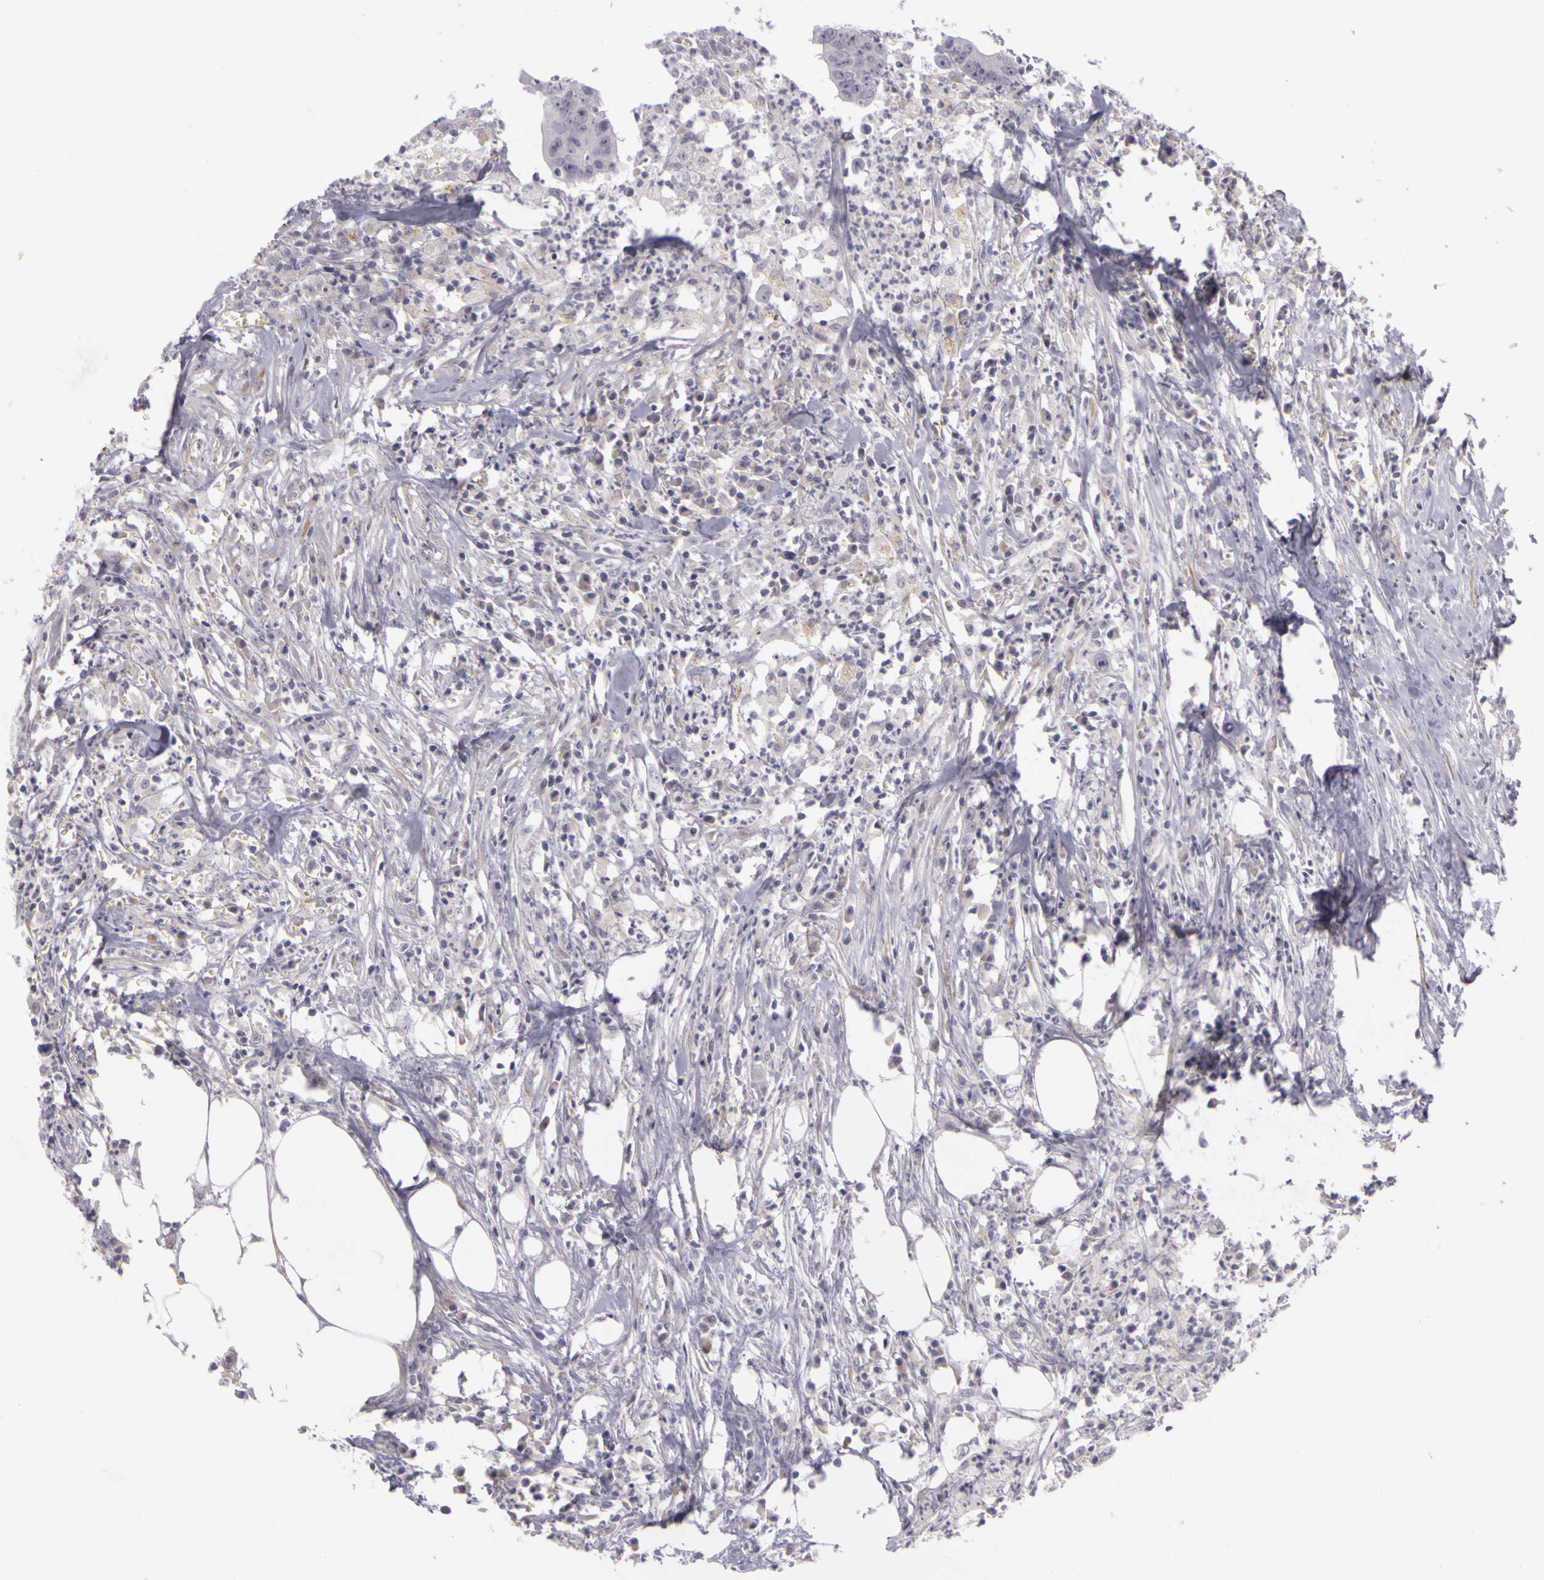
{"staining": {"intensity": "negative", "quantity": "none", "location": "none"}, "tissue": "colorectal cancer", "cell_type": "Tumor cells", "image_type": "cancer", "snomed": [{"axis": "morphology", "description": "Adenocarcinoma, NOS"}, {"axis": "topography", "description": "Colon"}], "caption": "A photomicrograph of colorectal cancer (adenocarcinoma) stained for a protein reveals no brown staining in tumor cells. (Brightfield microscopy of DAB immunohistochemistry (IHC) at high magnification).", "gene": "CNTN2", "patient": {"sex": "male", "age": 55}}